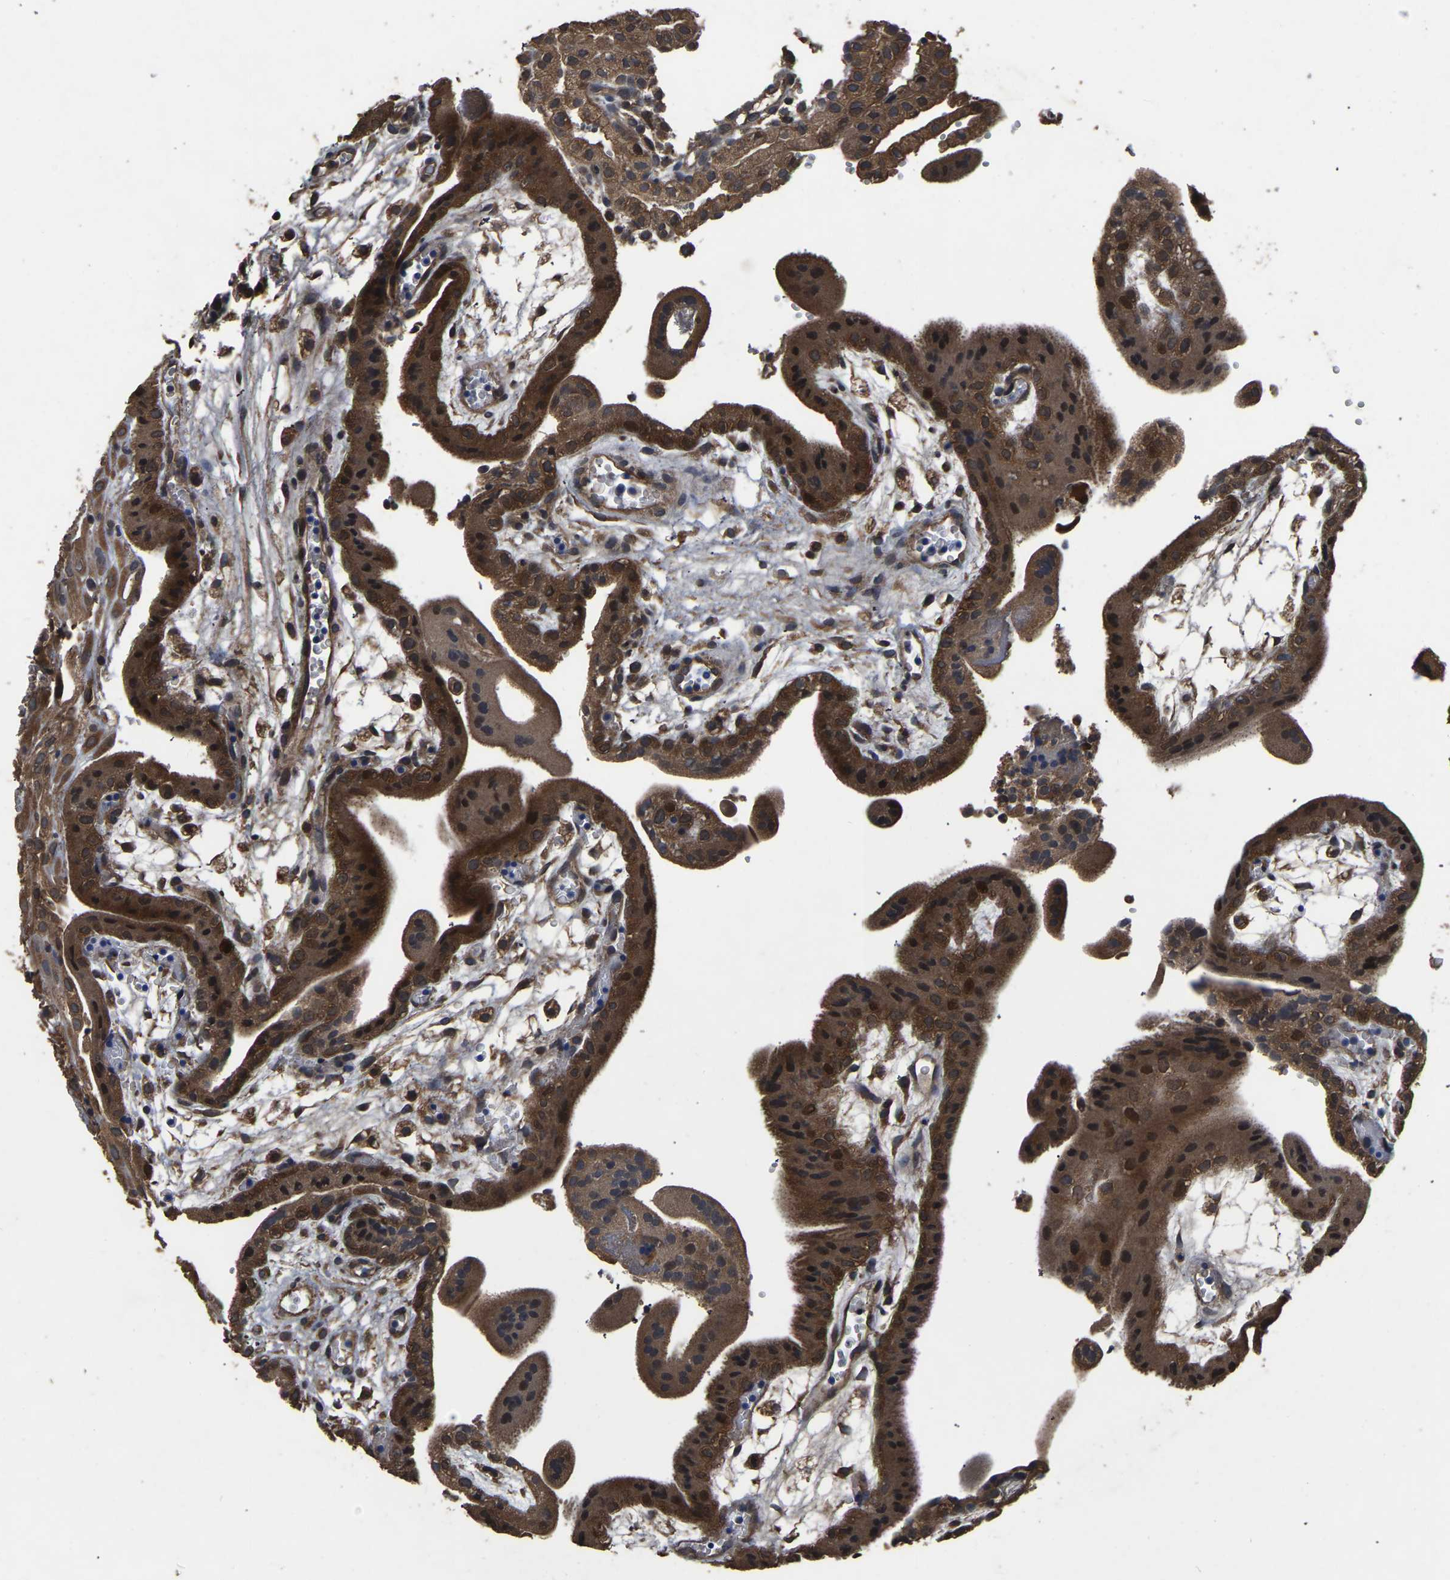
{"staining": {"intensity": "strong", "quantity": ">75%", "location": "cytoplasmic/membranous"}, "tissue": "placenta", "cell_type": "Trophoblastic cells", "image_type": "normal", "snomed": [{"axis": "morphology", "description": "Normal tissue, NOS"}, {"axis": "topography", "description": "Placenta"}], "caption": "Protein analysis of benign placenta reveals strong cytoplasmic/membranous positivity in about >75% of trophoblastic cells.", "gene": "CRYZL1", "patient": {"sex": "female", "age": 18}}